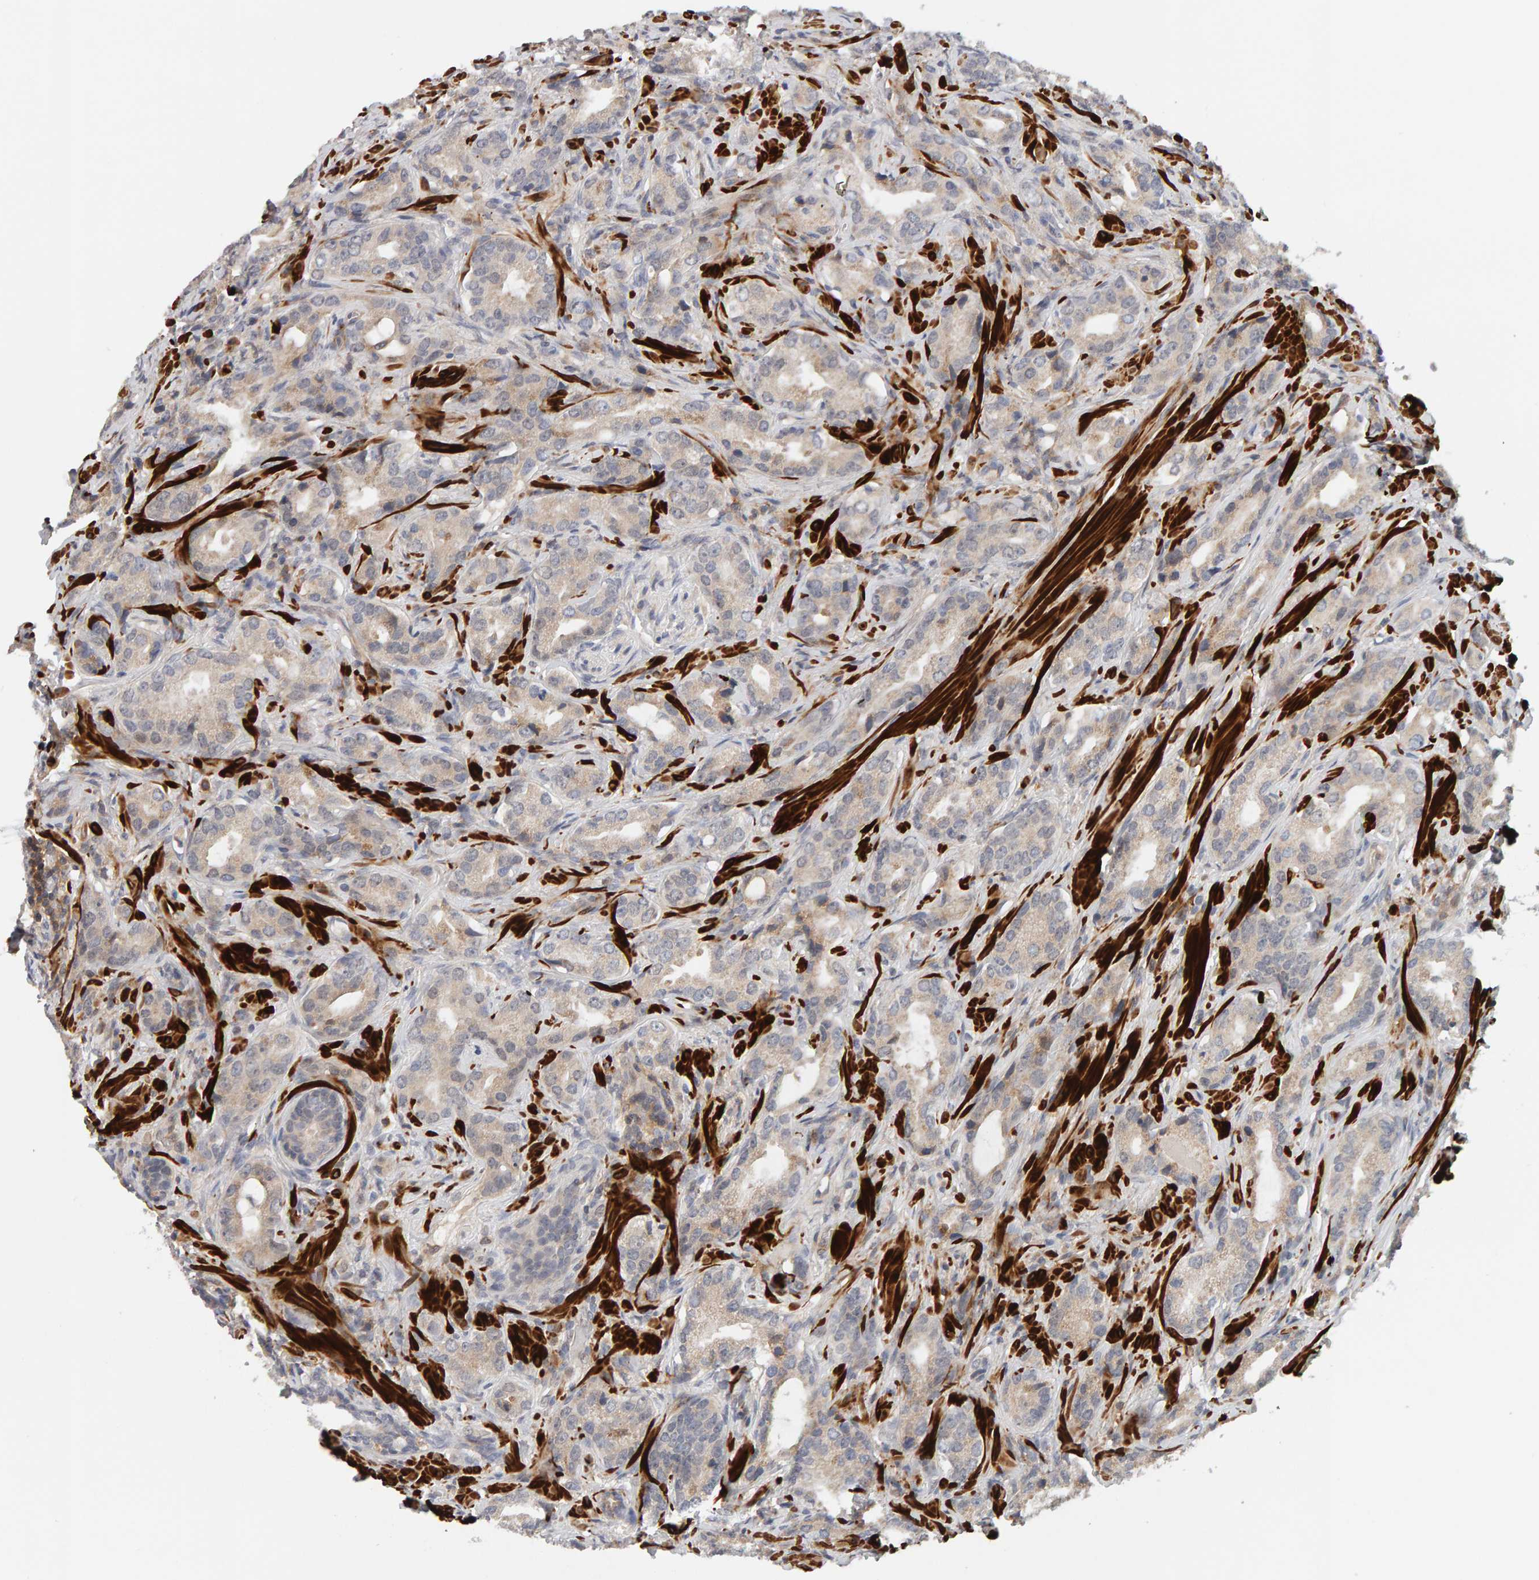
{"staining": {"intensity": "weak", "quantity": ">75%", "location": "cytoplasmic/membranous"}, "tissue": "prostate cancer", "cell_type": "Tumor cells", "image_type": "cancer", "snomed": [{"axis": "morphology", "description": "Adenocarcinoma, High grade"}, {"axis": "topography", "description": "Prostate"}], "caption": "Immunohistochemical staining of human adenocarcinoma (high-grade) (prostate) exhibits low levels of weak cytoplasmic/membranous staining in approximately >75% of tumor cells.", "gene": "NUDCD1", "patient": {"sex": "male", "age": 63}}